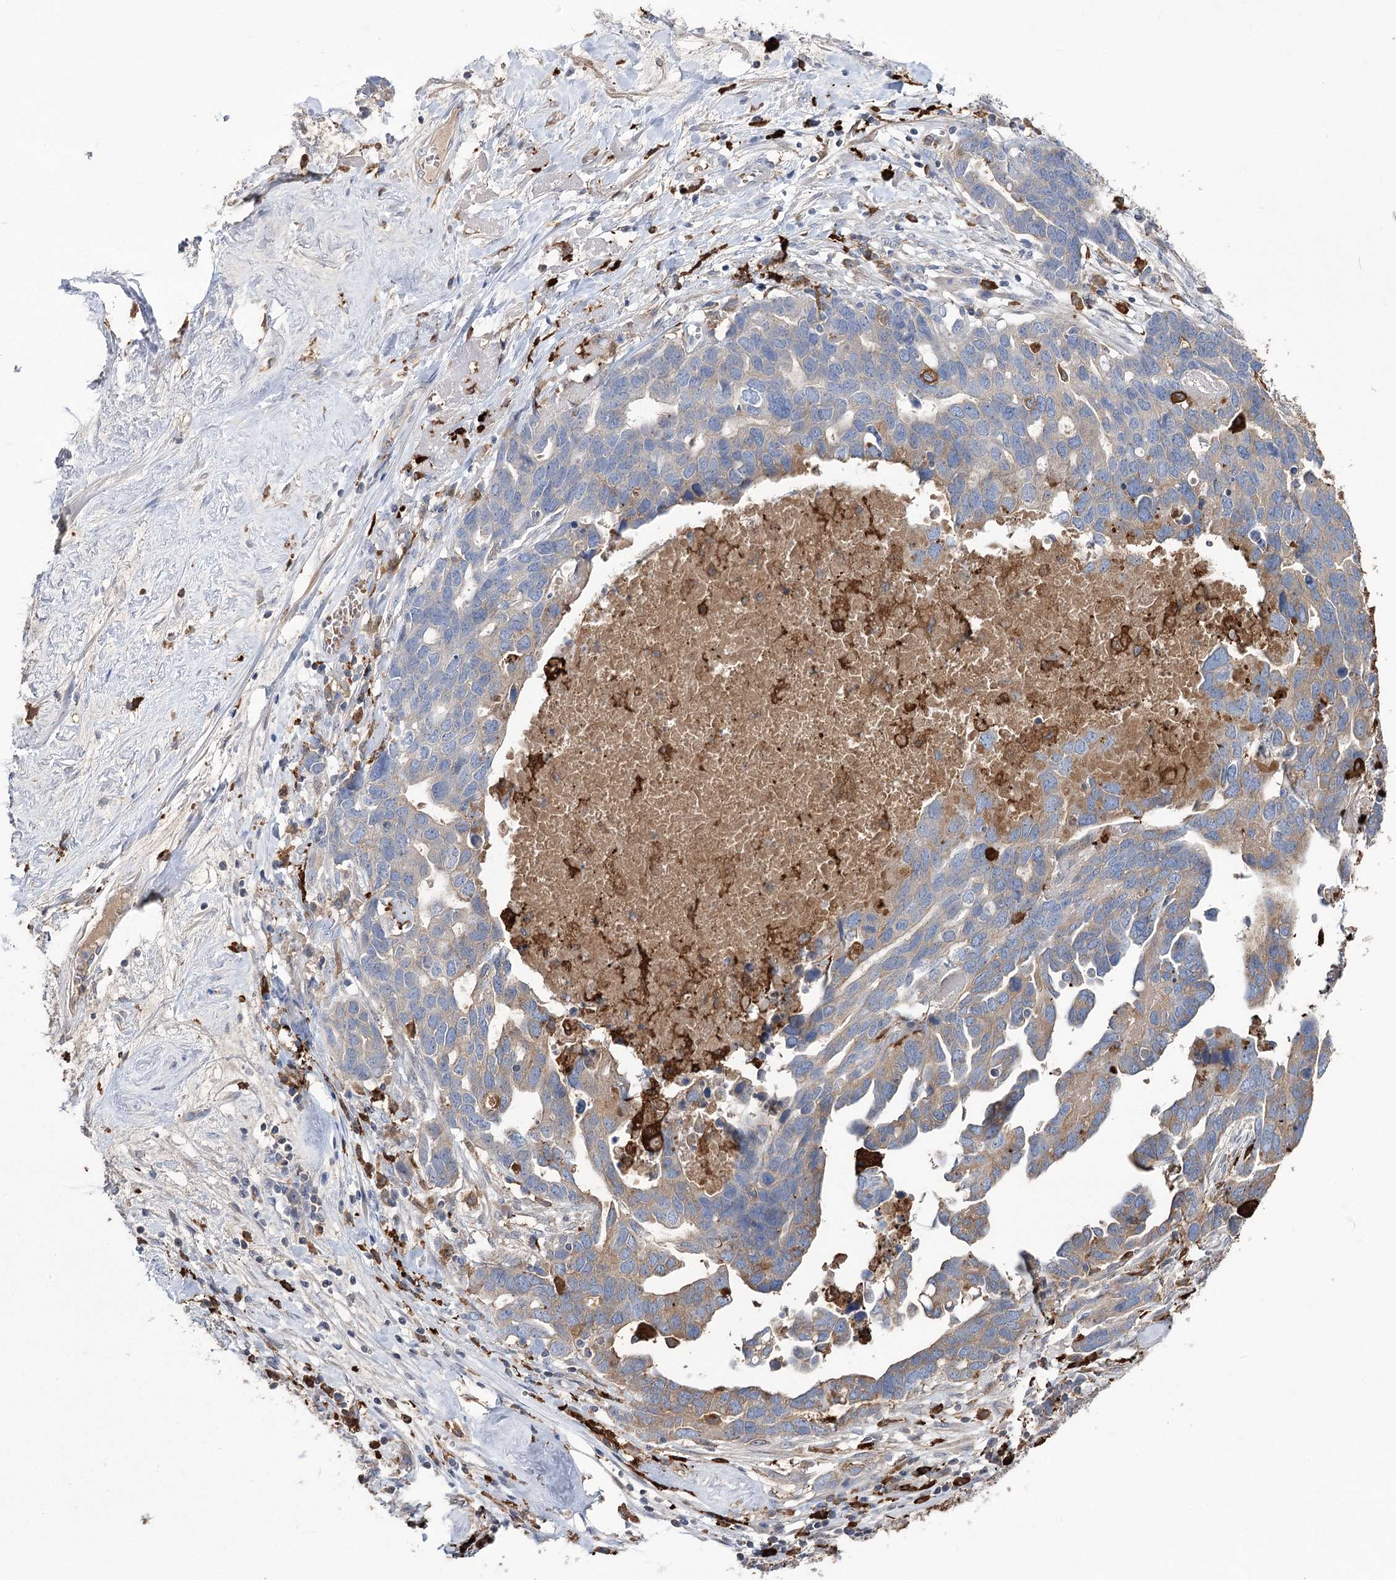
{"staining": {"intensity": "weak", "quantity": "25%-75%", "location": "cytoplasmic/membranous"}, "tissue": "ovarian cancer", "cell_type": "Tumor cells", "image_type": "cancer", "snomed": [{"axis": "morphology", "description": "Cystadenocarcinoma, serous, NOS"}, {"axis": "topography", "description": "Ovary"}], "caption": "Protein staining by immunohistochemistry reveals weak cytoplasmic/membranous positivity in approximately 25%-75% of tumor cells in ovarian serous cystadenocarcinoma. The staining was performed using DAB to visualize the protein expression in brown, while the nuclei were stained in blue with hematoxylin (Magnification: 20x).", "gene": "ZNF622", "patient": {"sex": "female", "age": 54}}